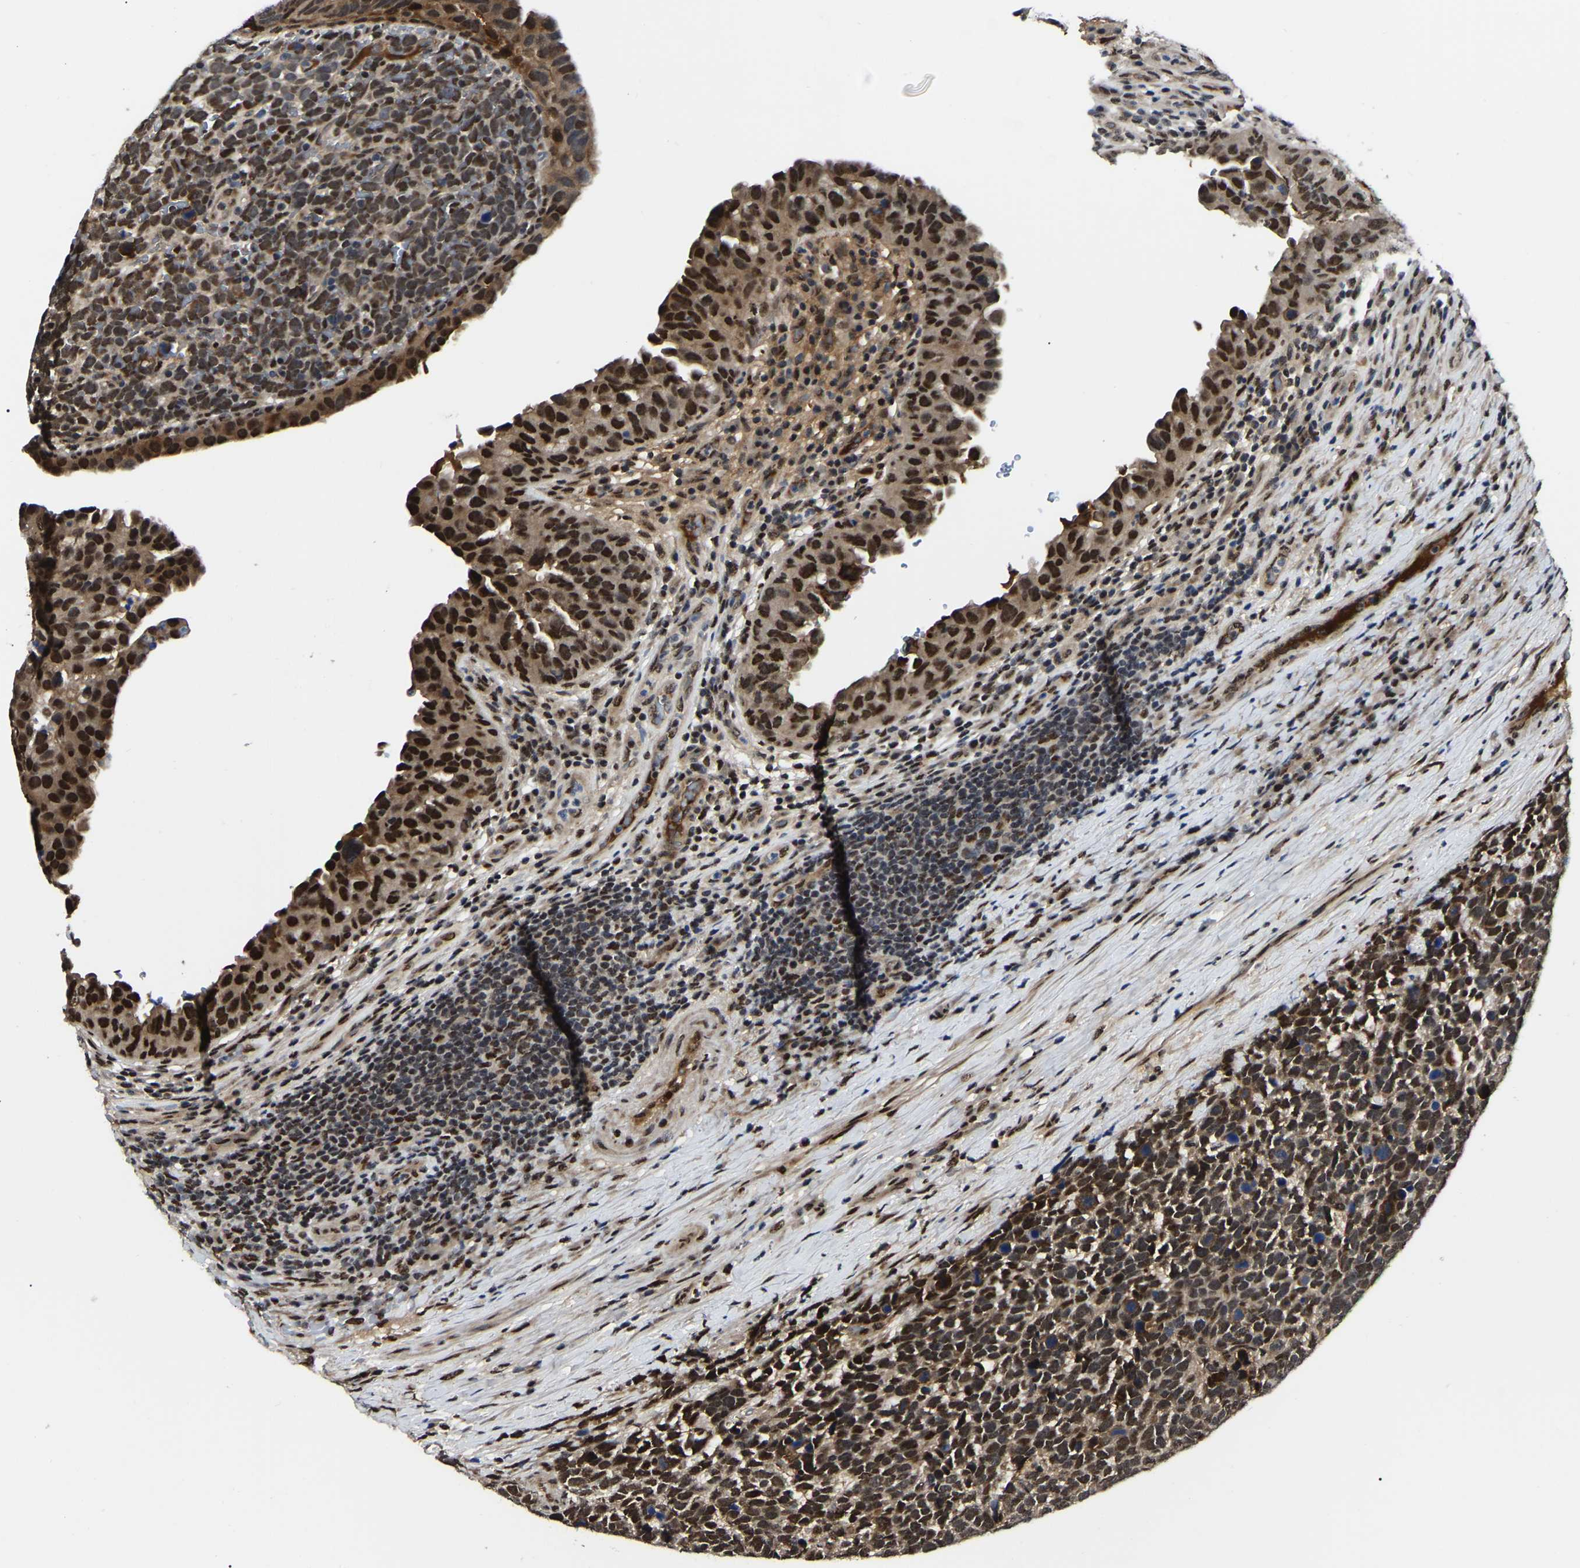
{"staining": {"intensity": "strong", "quantity": "25%-75%", "location": "nuclear"}, "tissue": "urothelial cancer", "cell_type": "Tumor cells", "image_type": "cancer", "snomed": [{"axis": "morphology", "description": "Urothelial carcinoma, High grade"}, {"axis": "topography", "description": "Urinary bladder"}], "caption": "IHC of human urothelial cancer displays high levels of strong nuclear staining in about 25%-75% of tumor cells.", "gene": "TRIM35", "patient": {"sex": "female", "age": 82}}